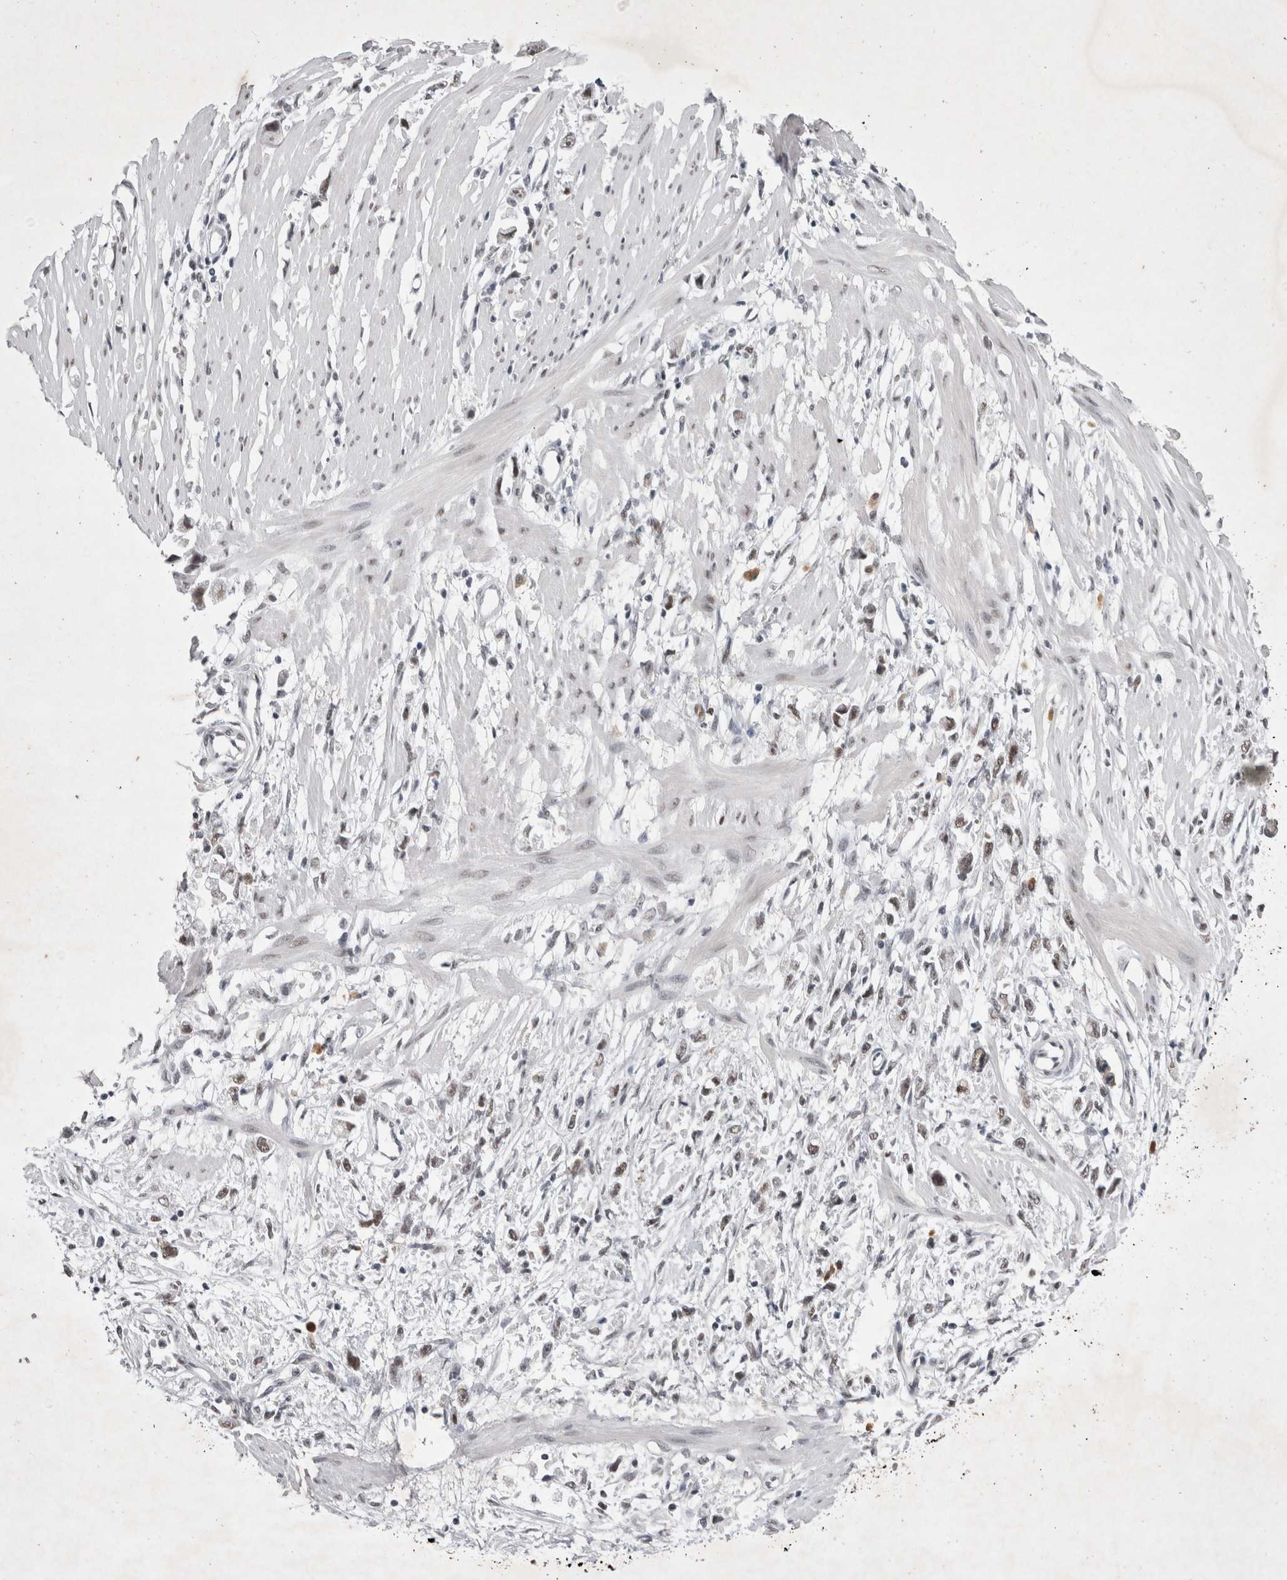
{"staining": {"intensity": "weak", "quantity": "25%-75%", "location": "nuclear"}, "tissue": "stomach cancer", "cell_type": "Tumor cells", "image_type": "cancer", "snomed": [{"axis": "morphology", "description": "Adenocarcinoma, NOS"}, {"axis": "topography", "description": "Stomach"}], "caption": "The photomicrograph reveals immunohistochemical staining of adenocarcinoma (stomach). There is weak nuclear positivity is present in about 25%-75% of tumor cells.", "gene": "RBM6", "patient": {"sex": "female", "age": 59}}